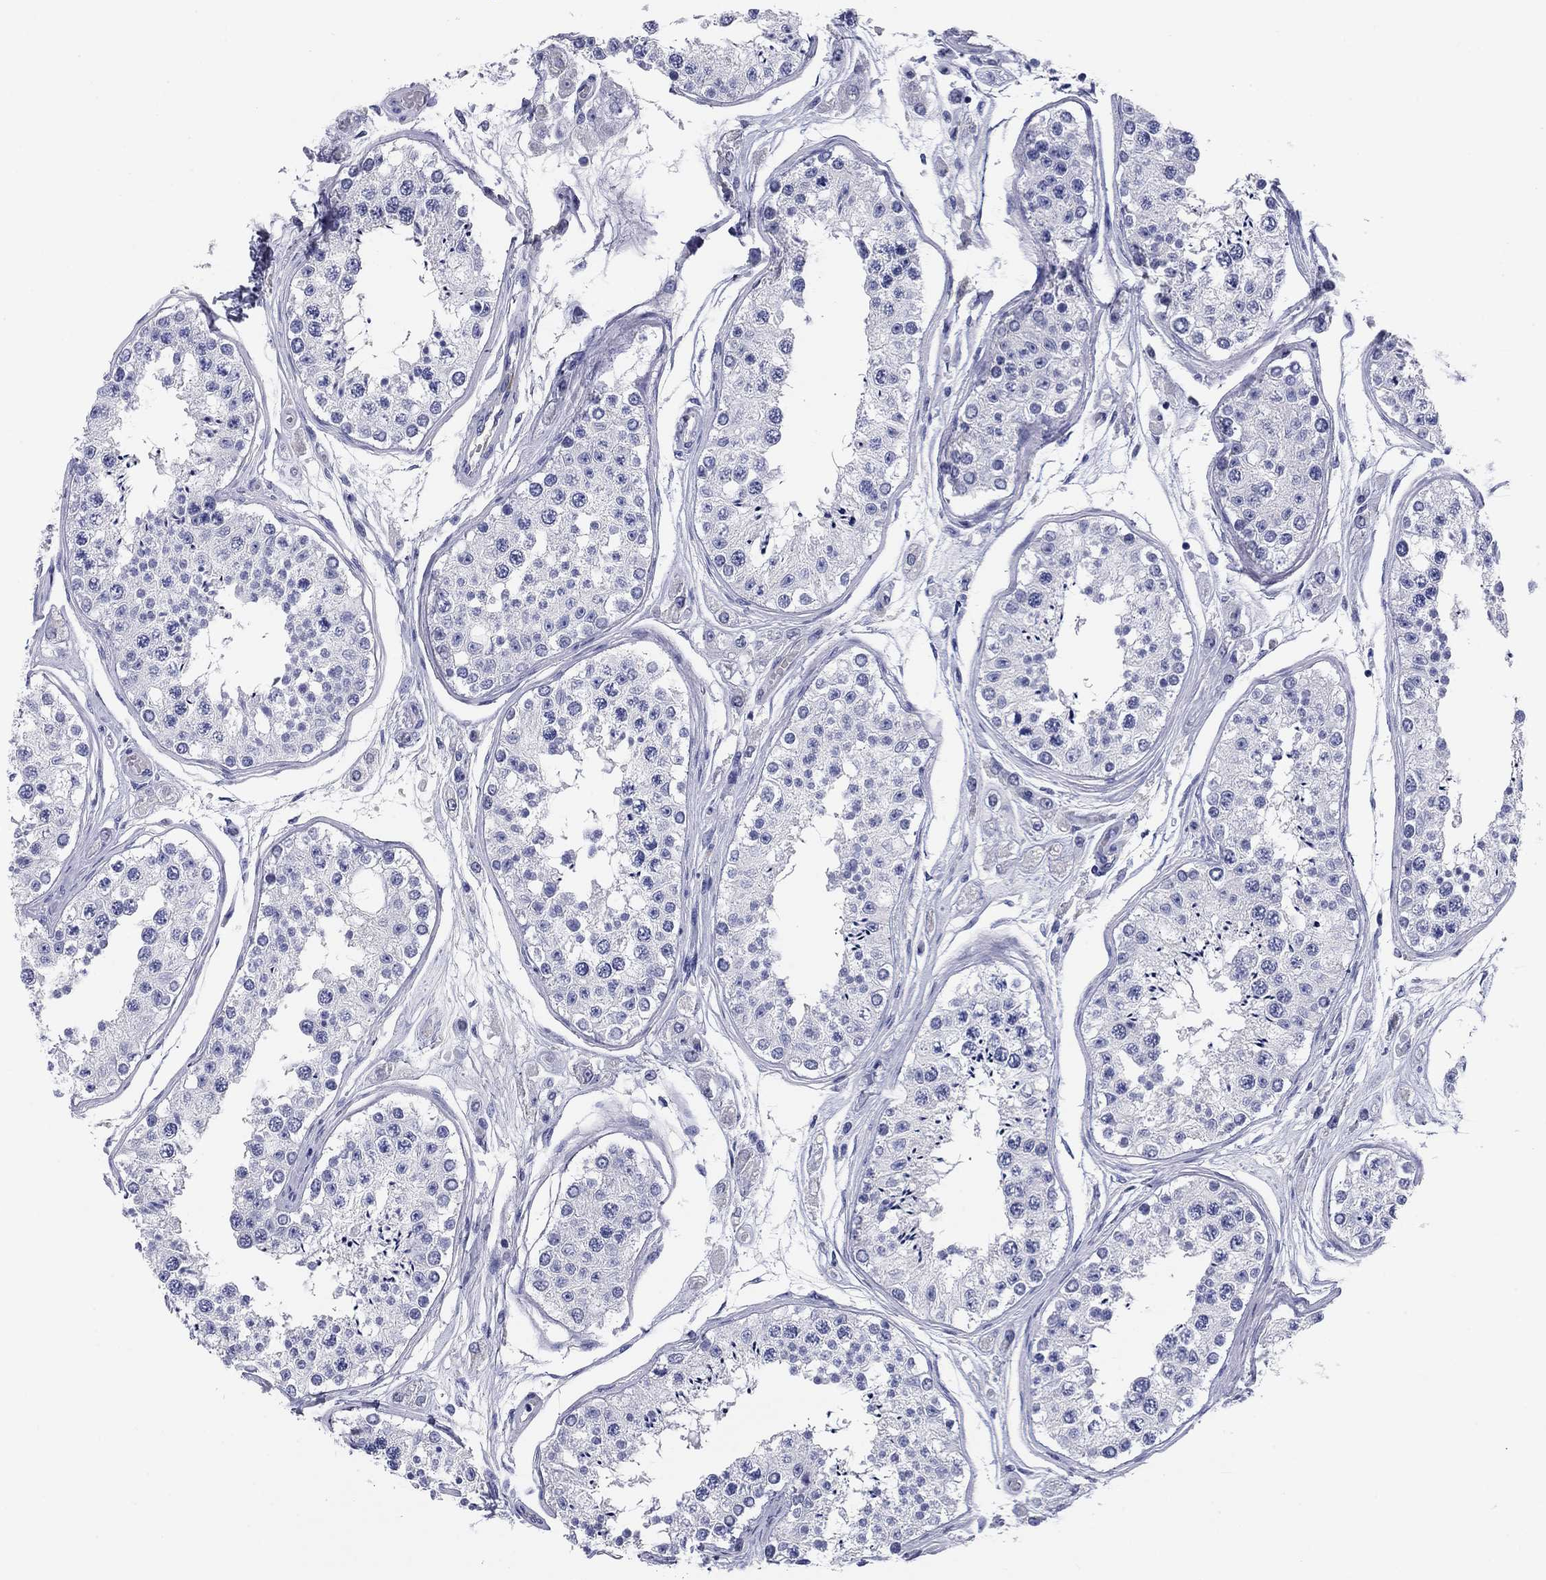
{"staining": {"intensity": "negative", "quantity": "none", "location": "none"}, "tissue": "testis", "cell_type": "Cells in seminiferous ducts", "image_type": "normal", "snomed": [{"axis": "morphology", "description": "Normal tissue, NOS"}, {"axis": "topography", "description": "Testis"}], "caption": "DAB immunohistochemical staining of normal human testis exhibits no significant positivity in cells in seminiferous ducts. (DAB (3,3'-diaminobenzidine) IHC visualized using brightfield microscopy, high magnification).", "gene": "KCNH1", "patient": {"sex": "male", "age": 25}}